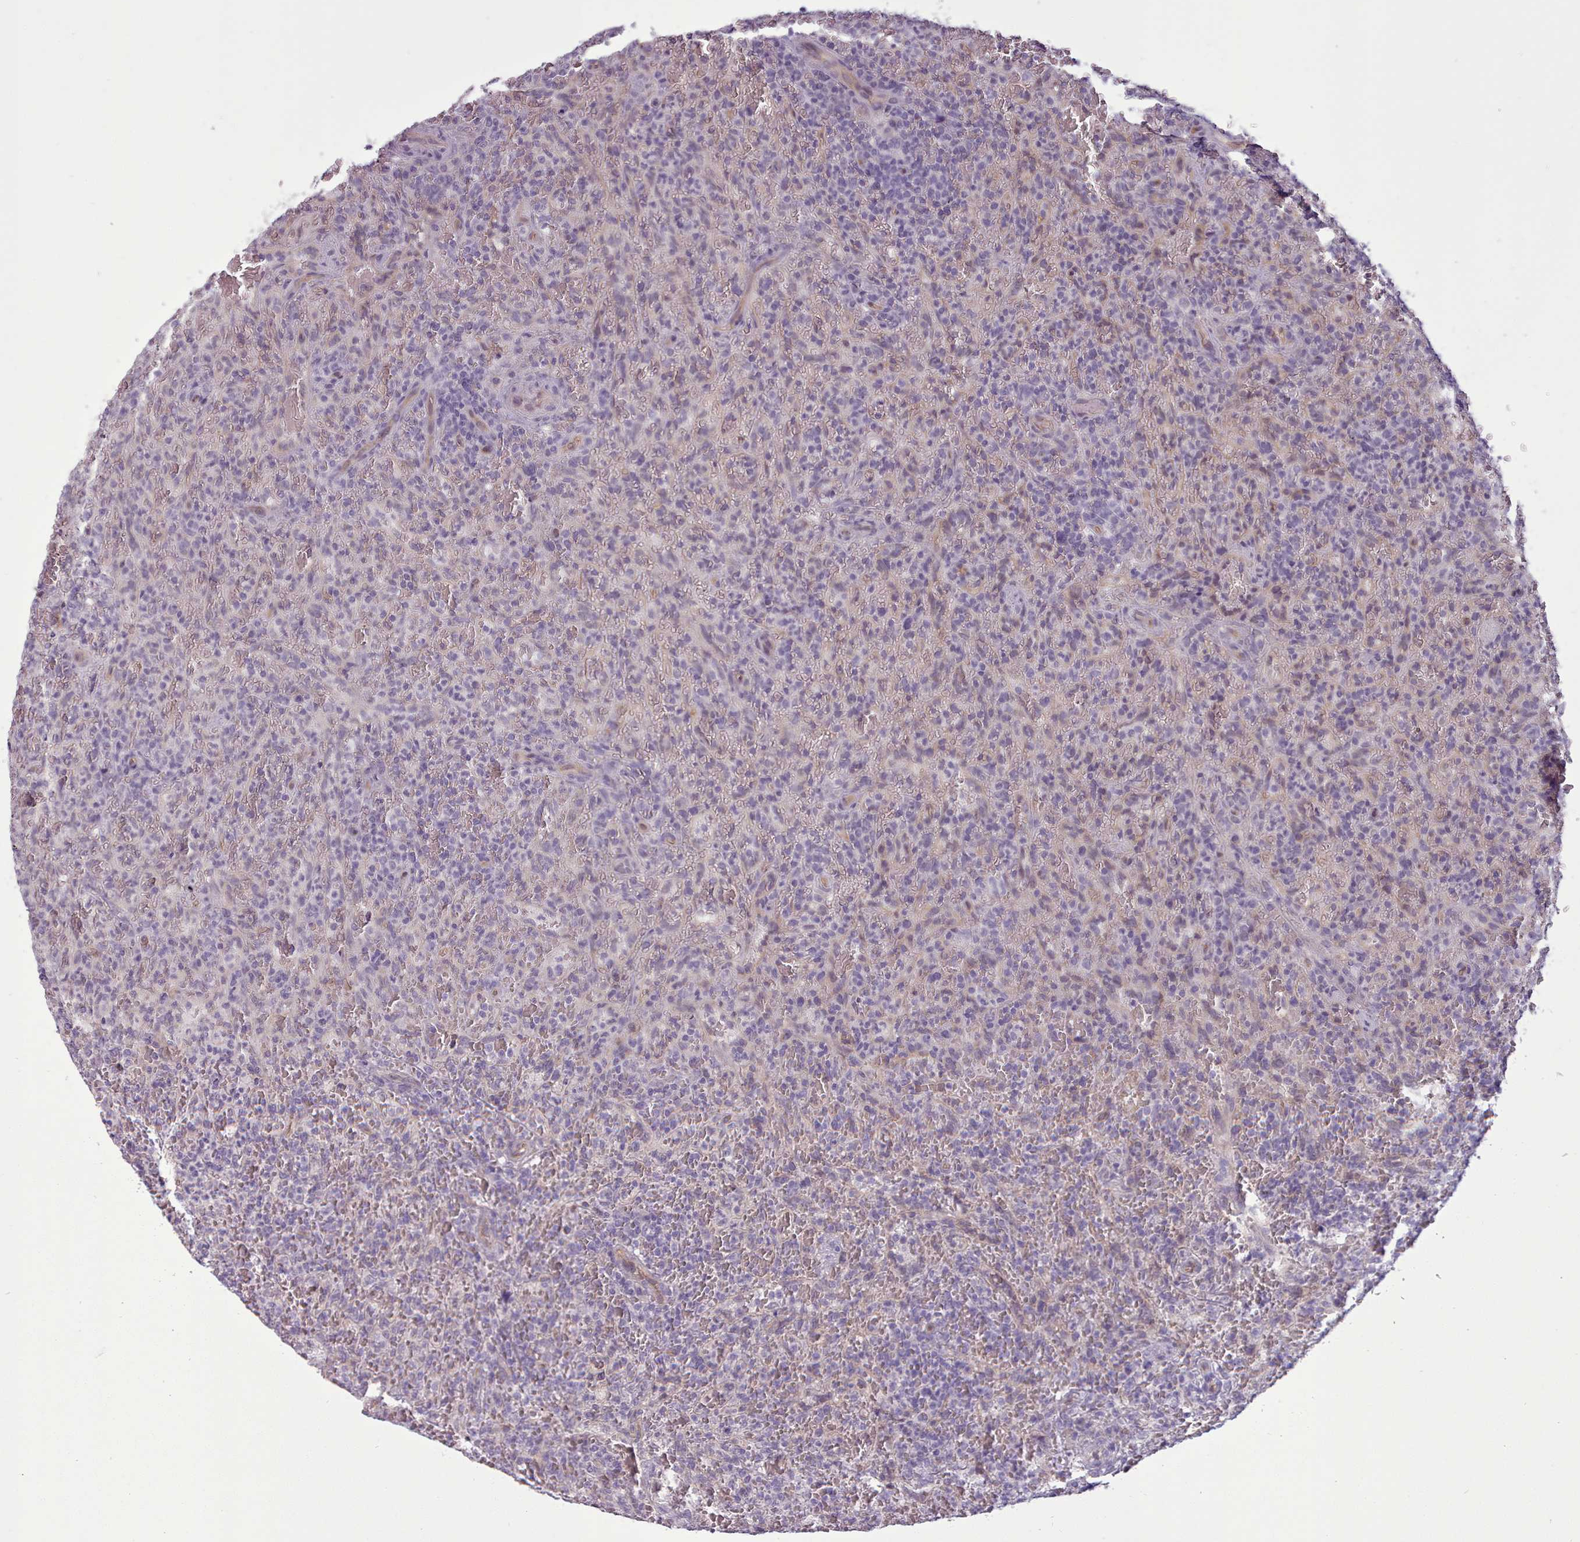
{"staining": {"intensity": "negative", "quantity": "none", "location": "none"}, "tissue": "lymphoma", "cell_type": "Tumor cells", "image_type": "cancer", "snomed": [{"axis": "morphology", "description": "Malignant lymphoma, non-Hodgkin's type, Low grade"}, {"axis": "topography", "description": "Spleen"}], "caption": "Tumor cells are negative for brown protein staining in lymphoma.", "gene": "PLD4", "patient": {"sex": "female", "age": 64}}